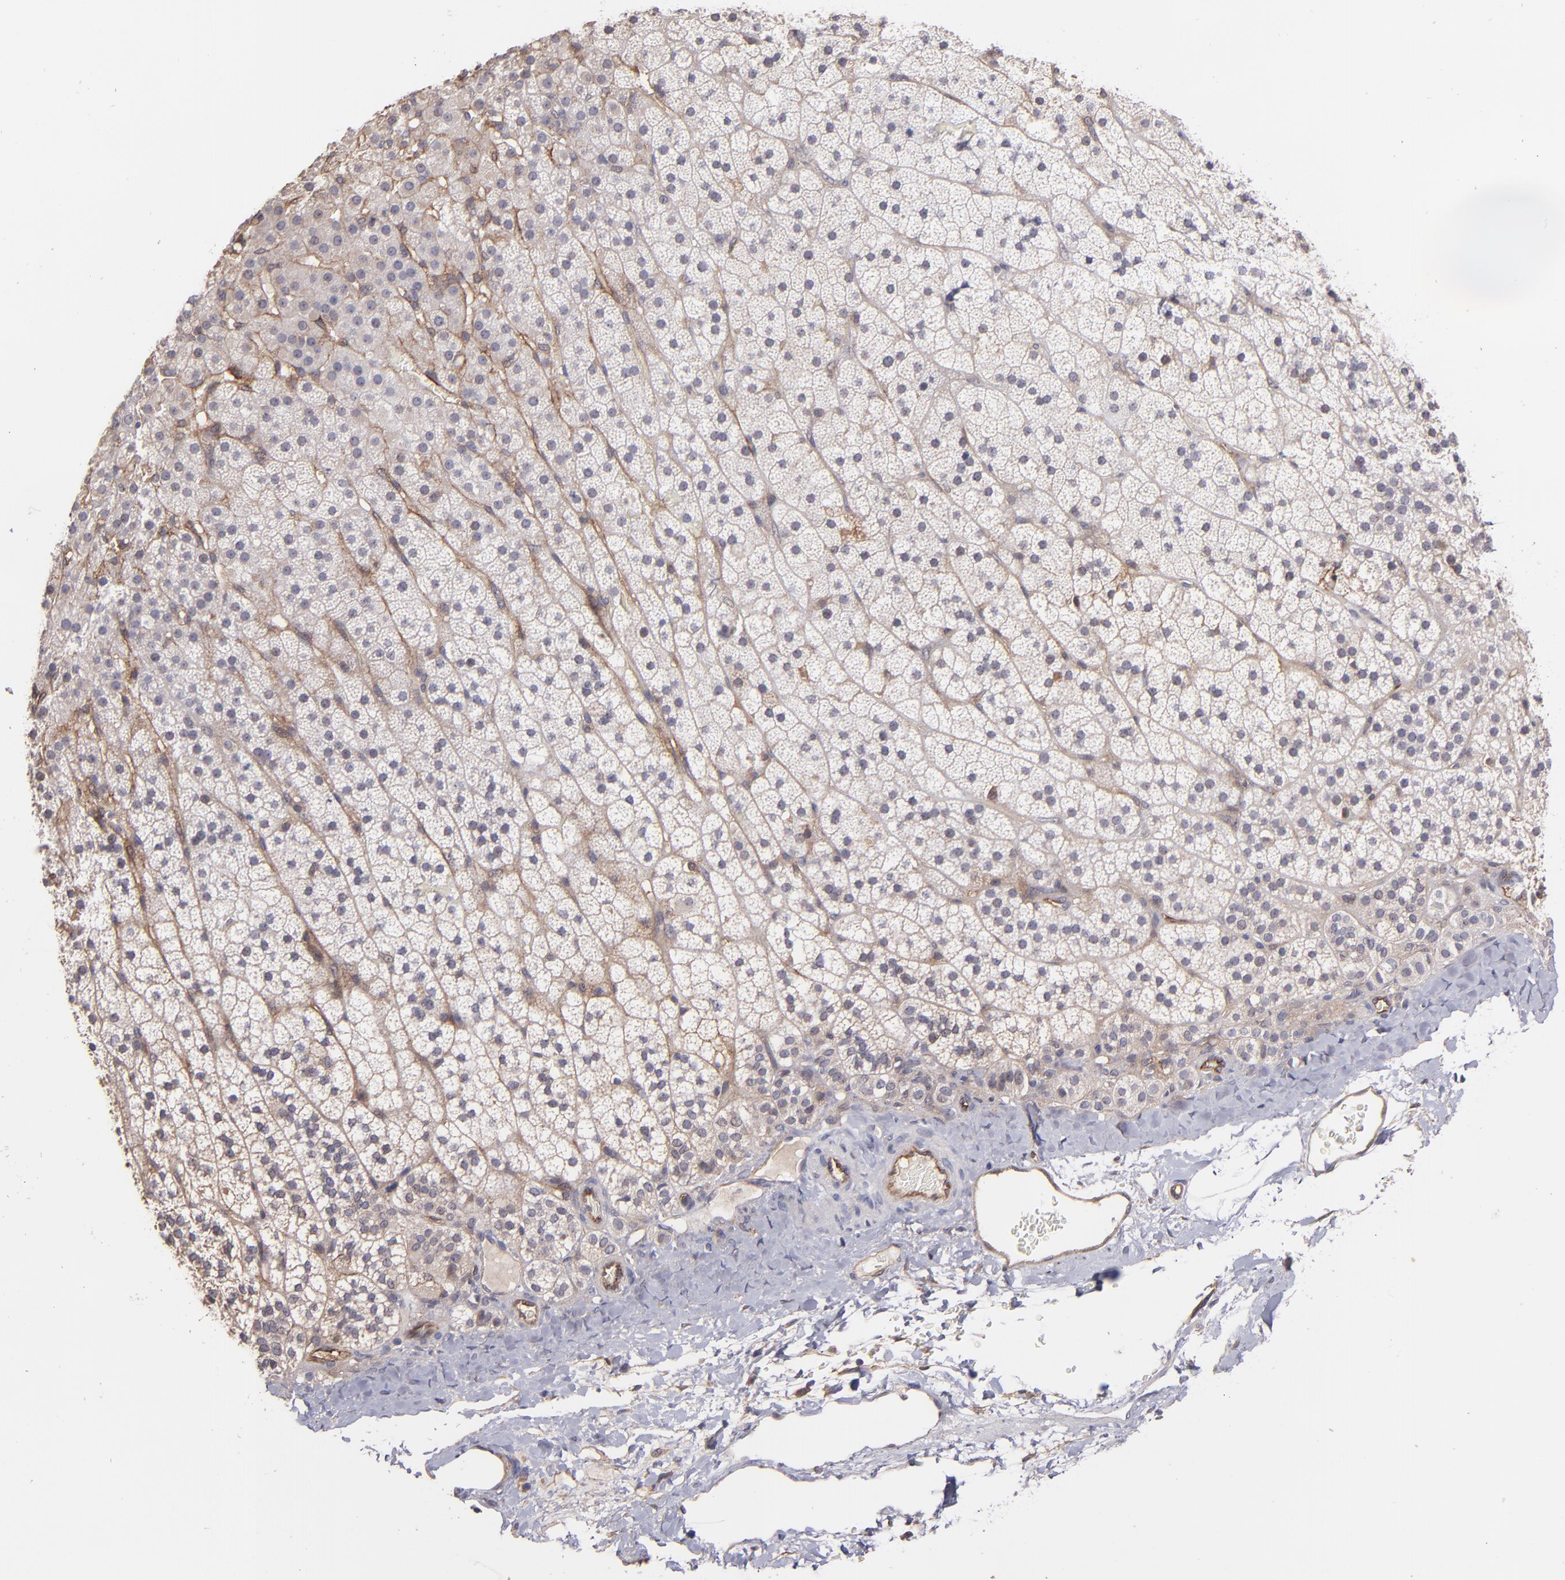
{"staining": {"intensity": "negative", "quantity": "none", "location": "none"}, "tissue": "adrenal gland", "cell_type": "Glandular cells", "image_type": "normal", "snomed": [{"axis": "morphology", "description": "Normal tissue, NOS"}, {"axis": "topography", "description": "Adrenal gland"}], "caption": "Image shows no protein positivity in glandular cells of normal adrenal gland. Brightfield microscopy of immunohistochemistry stained with DAB (3,3'-diaminobenzidine) (brown) and hematoxylin (blue), captured at high magnification.", "gene": "ICAM1", "patient": {"sex": "male", "age": 35}}